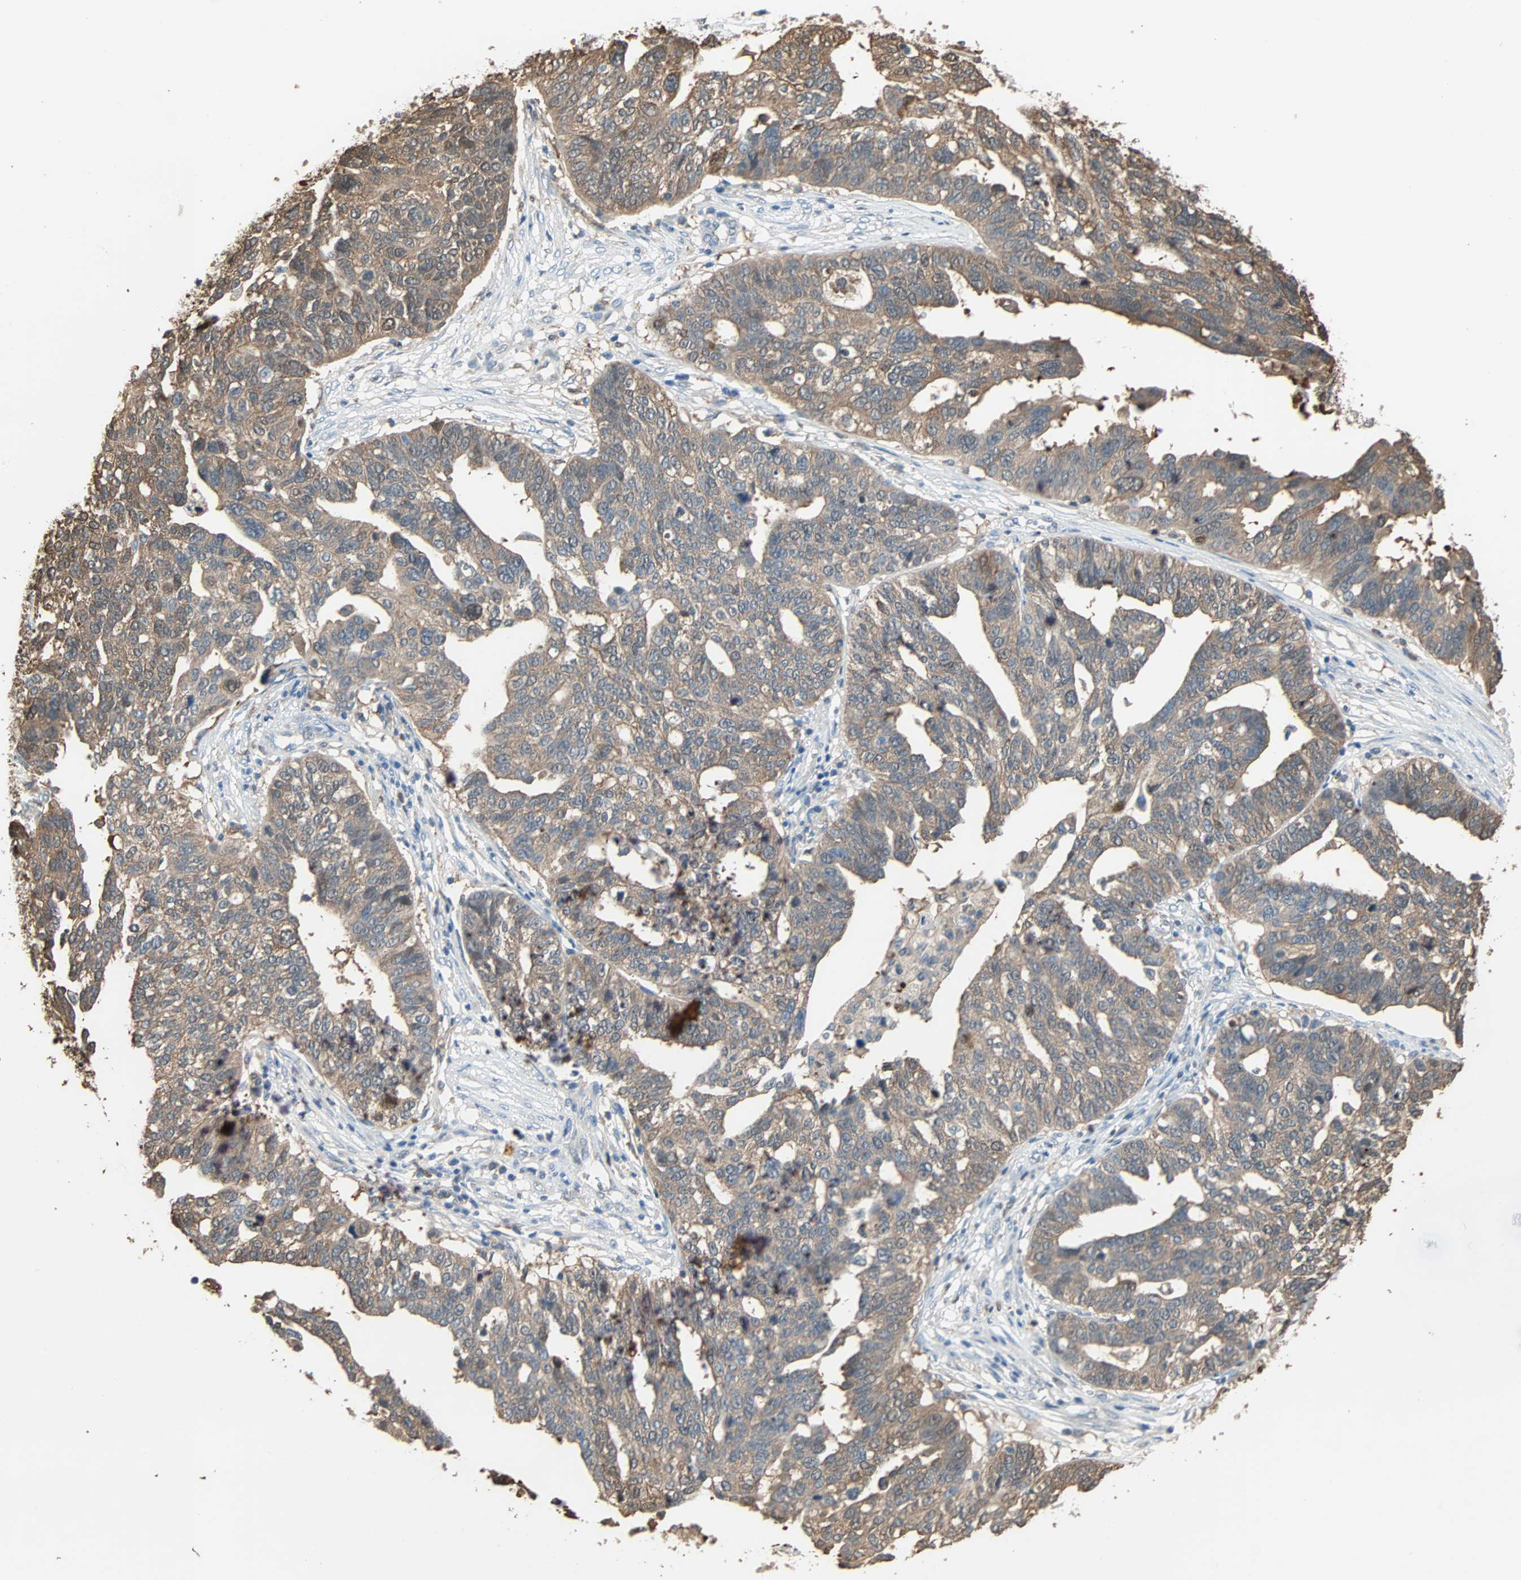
{"staining": {"intensity": "moderate", "quantity": ">75%", "location": "cytoplasmic/membranous"}, "tissue": "ovarian cancer", "cell_type": "Tumor cells", "image_type": "cancer", "snomed": [{"axis": "morphology", "description": "Cystadenocarcinoma, serous, NOS"}, {"axis": "topography", "description": "Ovary"}], "caption": "Ovarian cancer (serous cystadenocarcinoma) stained for a protein reveals moderate cytoplasmic/membranous positivity in tumor cells.", "gene": "PRDX1", "patient": {"sex": "female", "age": 59}}